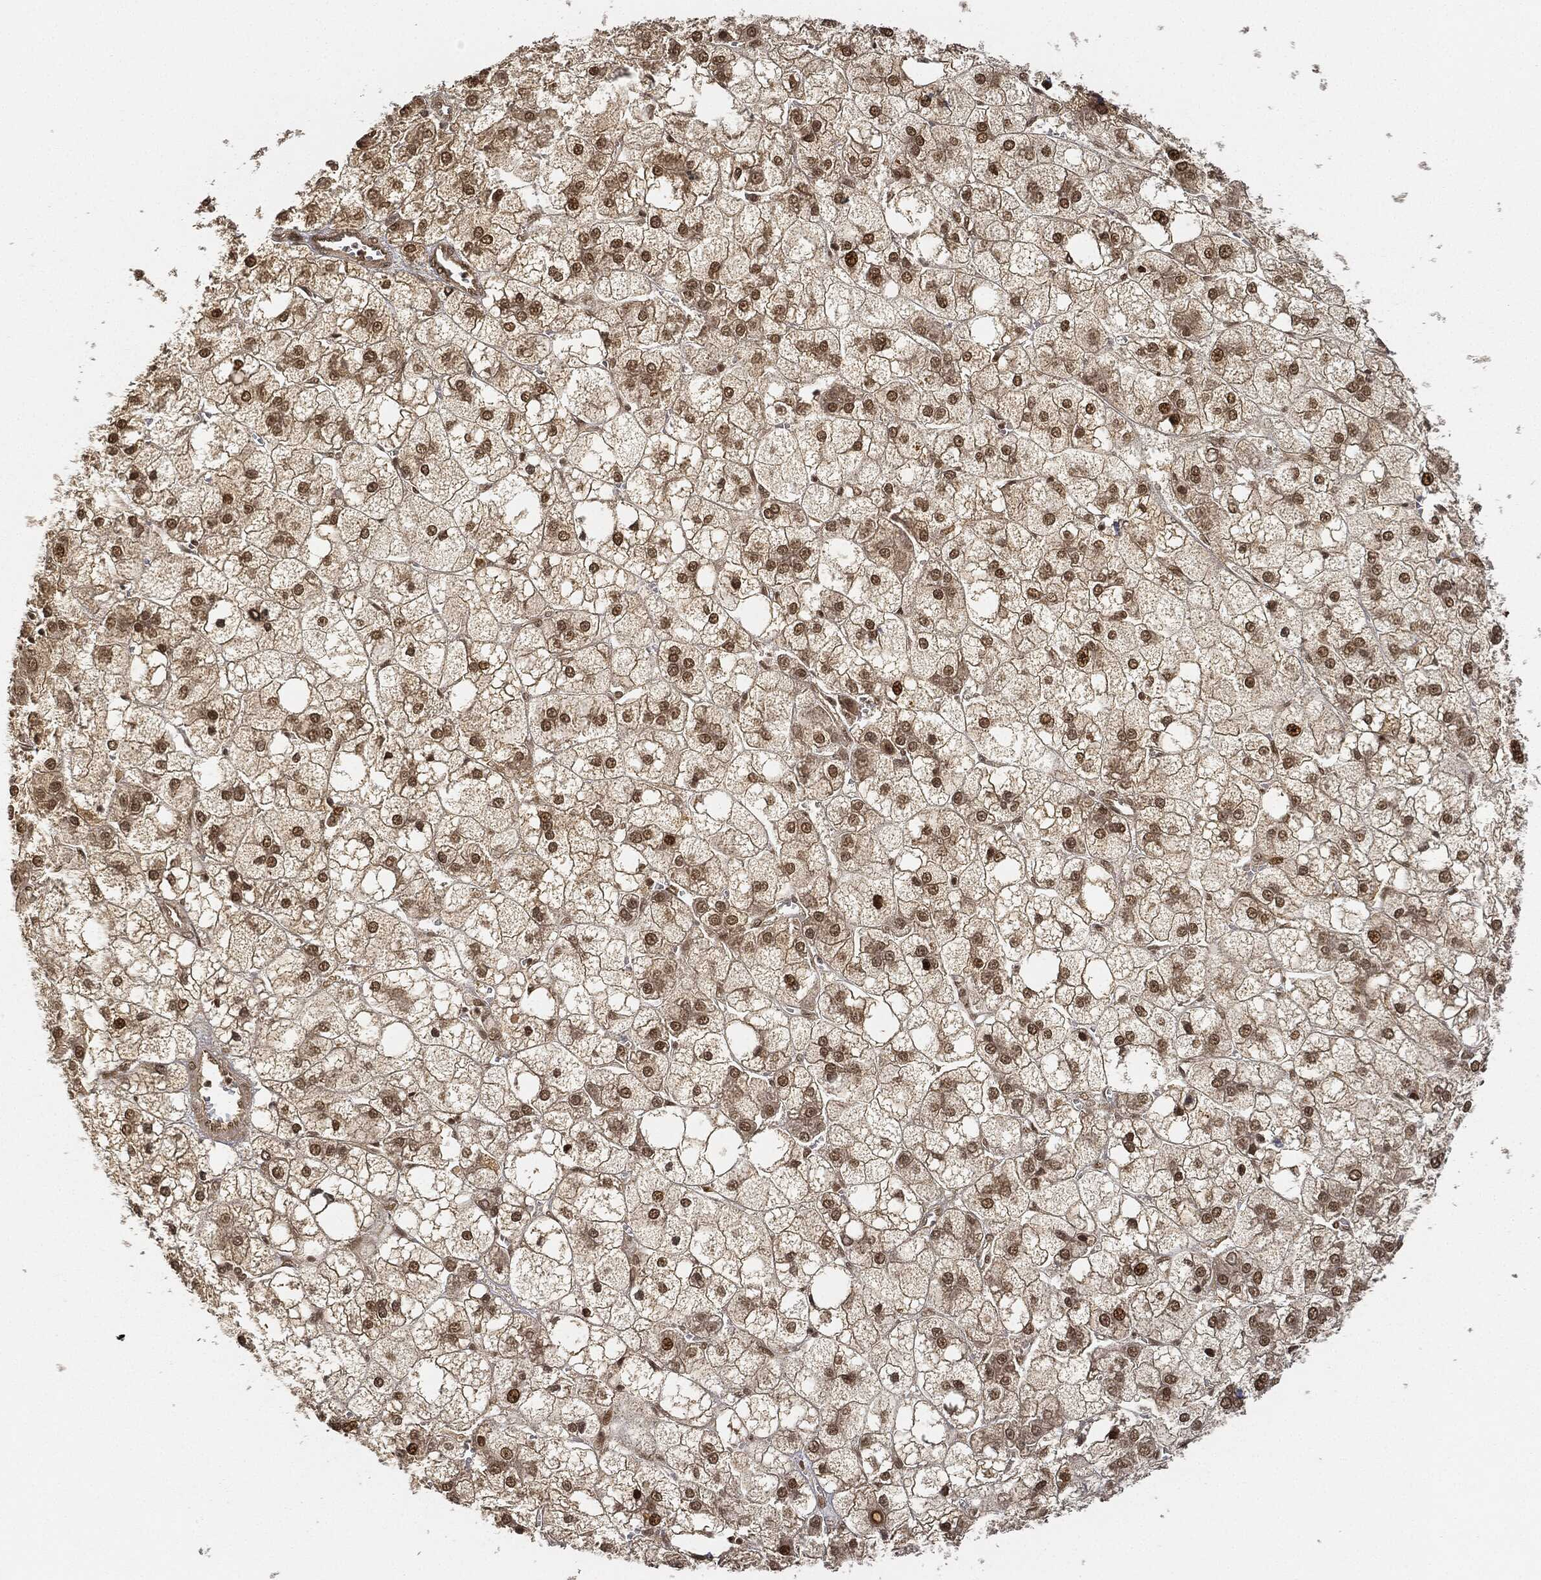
{"staining": {"intensity": "strong", "quantity": "<25%", "location": "nuclear"}, "tissue": "liver cancer", "cell_type": "Tumor cells", "image_type": "cancer", "snomed": [{"axis": "morphology", "description": "Carcinoma, Hepatocellular, NOS"}, {"axis": "topography", "description": "Liver"}], "caption": "Strong nuclear positivity is appreciated in about <25% of tumor cells in liver hepatocellular carcinoma.", "gene": "CIB1", "patient": {"sex": "male", "age": 73}}